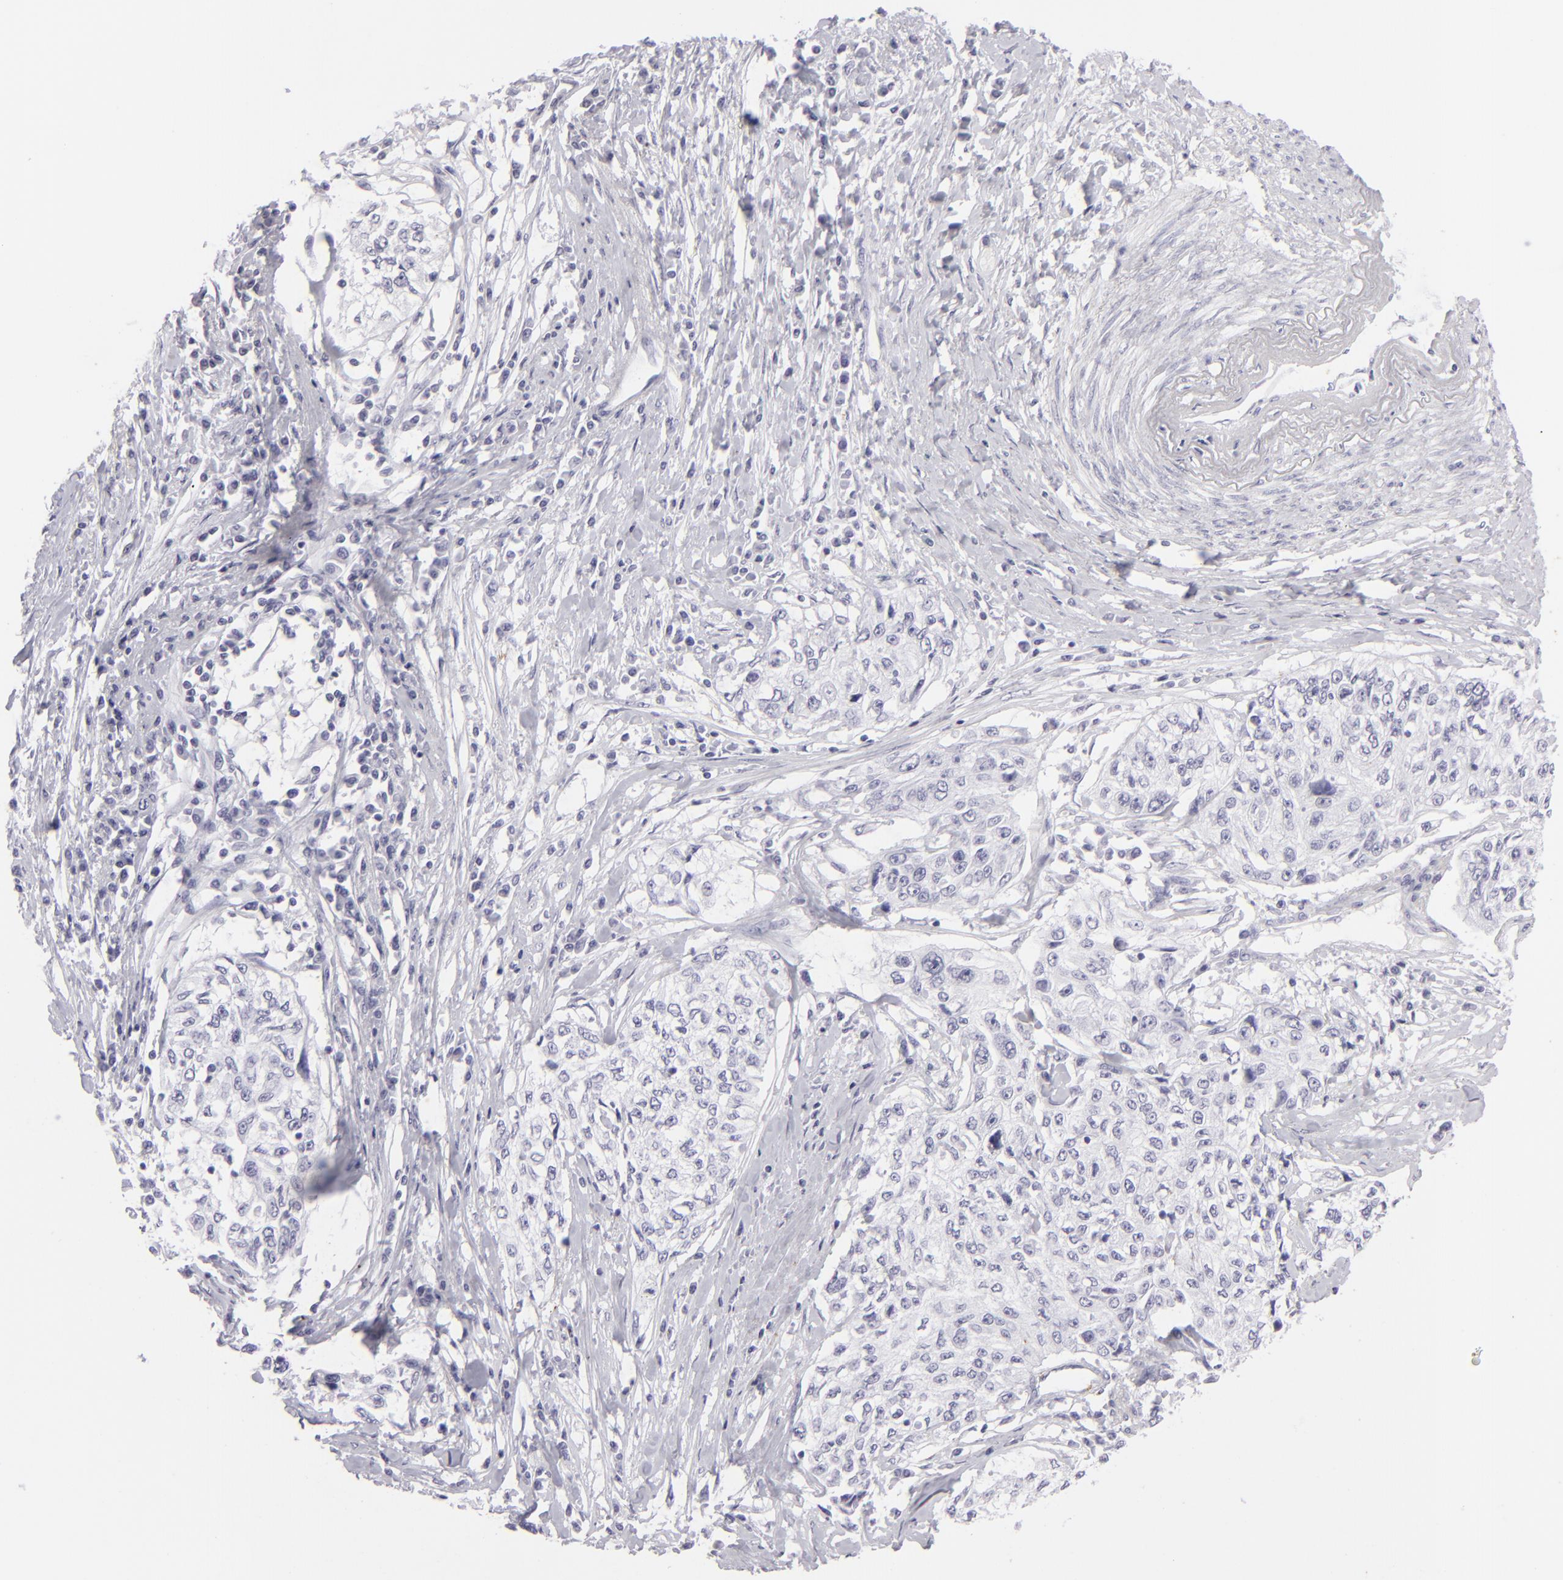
{"staining": {"intensity": "negative", "quantity": "none", "location": "none"}, "tissue": "cervical cancer", "cell_type": "Tumor cells", "image_type": "cancer", "snomed": [{"axis": "morphology", "description": "Squamous cell carcinoma, NOS"}, {"axis": "topography", "description": "Cervix"}], "caption": "Immunohistochemical staining of cervical squamous cell carcinoma shows no significant expression in tumor cells. (Brightfield microscopy of DAB (3,3'-diaminobenzidine) immunohistochemistry at high magnification).", "gene": "KRT1", "patient": {"sex": "female", "age": 57}}